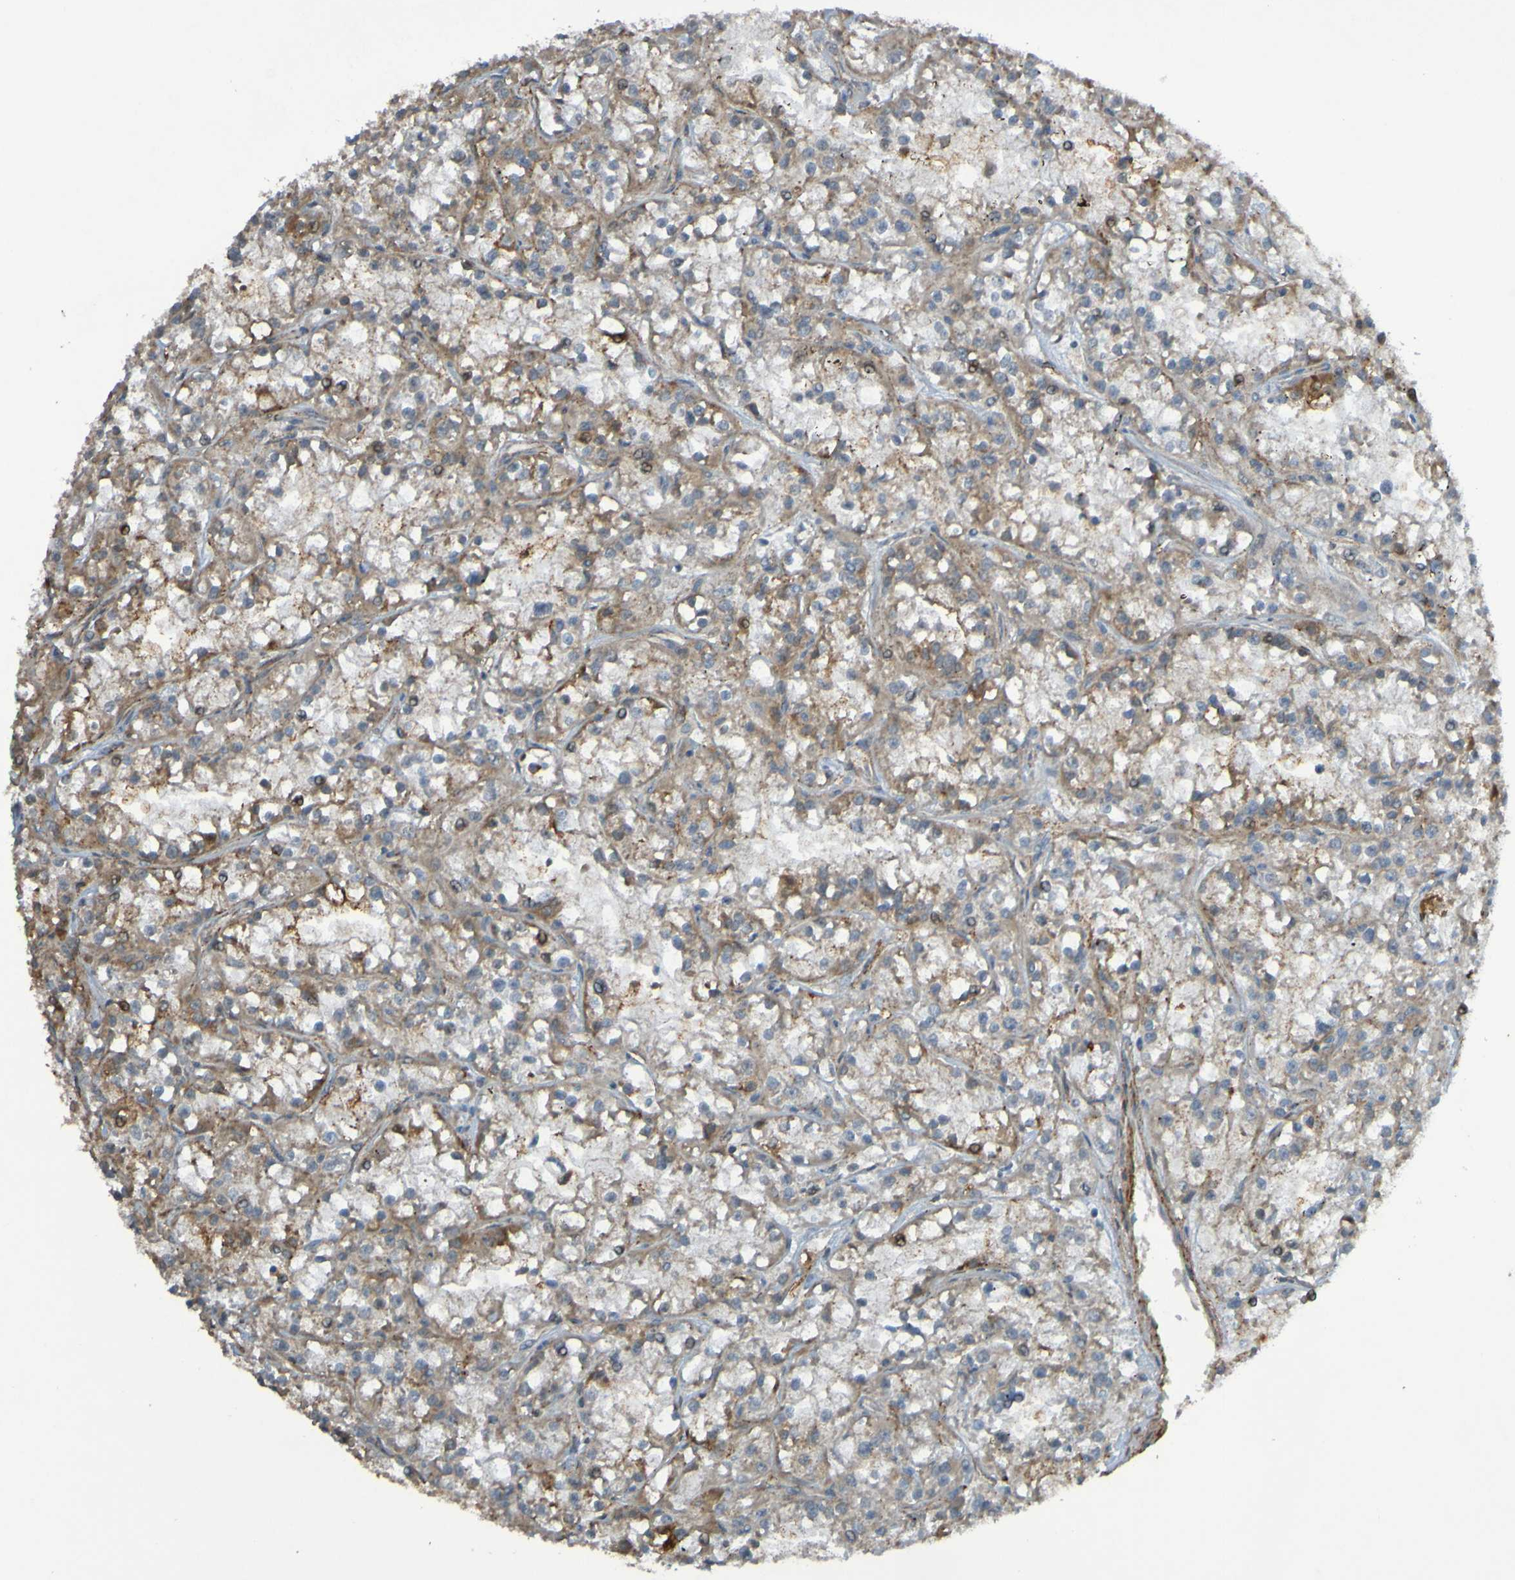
{"staining": {"intensity": "weak", "quantity": ">75%", "location": "cytoplasmic/membranous"}, "tissue": "renal cancer", "cell_type": "Tumor cells", "image_type": "cancer", "snomed": [{"axis": "morphology", "description": "Adenocarcinoma, NOS"}, {"axis": "topography", "description": "Kidney"}], "caption": "A high-resolution photomicrograph shows IHC staining of renal cancer, which shows weak cytoplasmic/membranous staining in approximately >75% of tumor cells.", "gene": "PDGFB", "patient": {"sex": "female", "age": 52}}